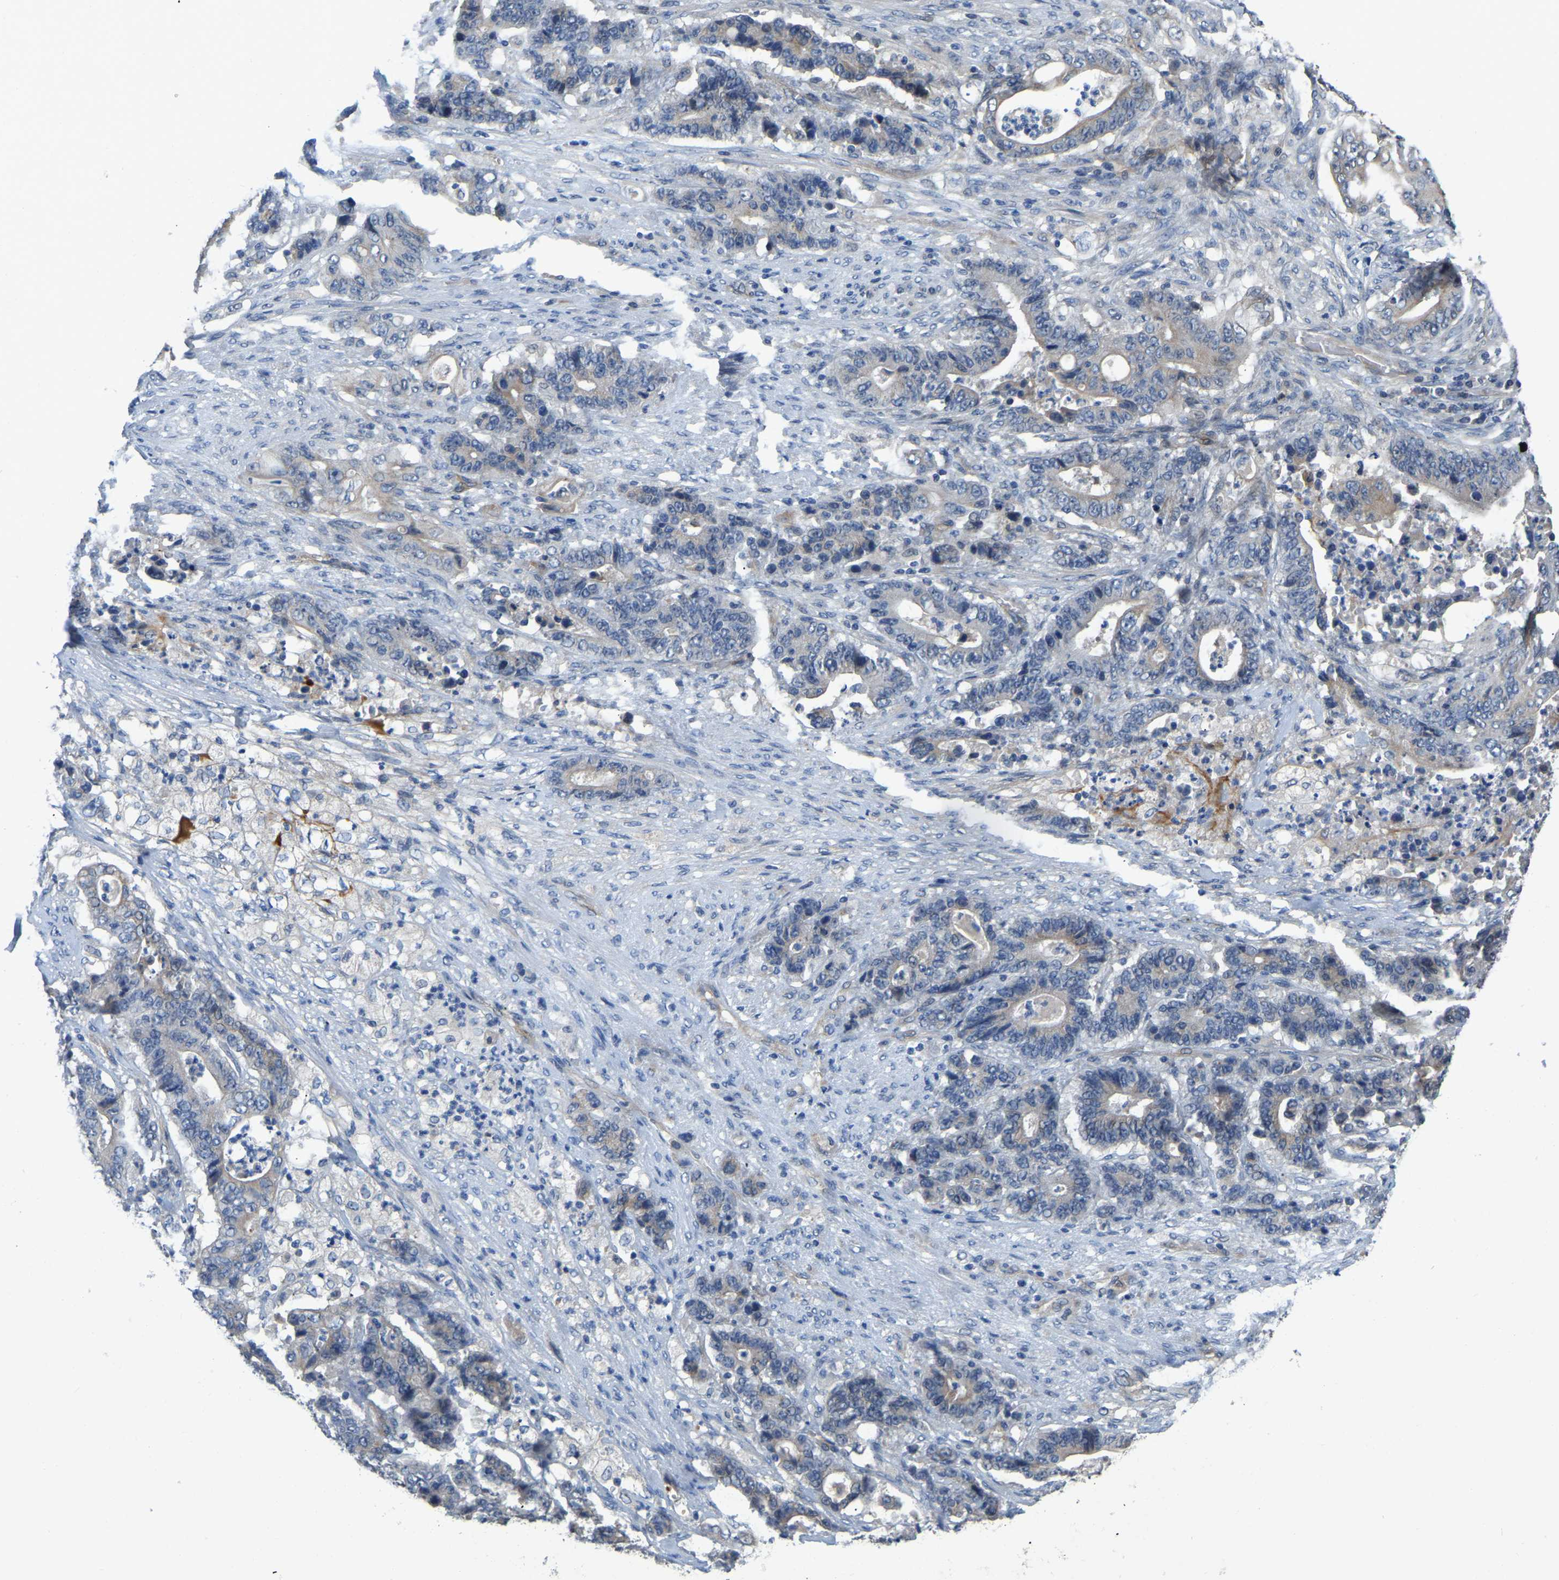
{"staining": {"intensity": "weak", "quantity": "<25%", "location": "cytoplasmic/membranous"}, "tissue": "stomach cancer", "cell_type": "Tumor cells", "image_type": "cancer", "snomed": [{"axis": "morphology", "description": "Adenocarcinoma, NOS"}, {"axis": "topography", "description": "Stomach"}], "caption": "Stomach cancer stained for a protein using immunohistochemistry displays no positivity tumor cells.", "gene": "HIGD2B", "patient": {"sex": "female", "age": 73}}